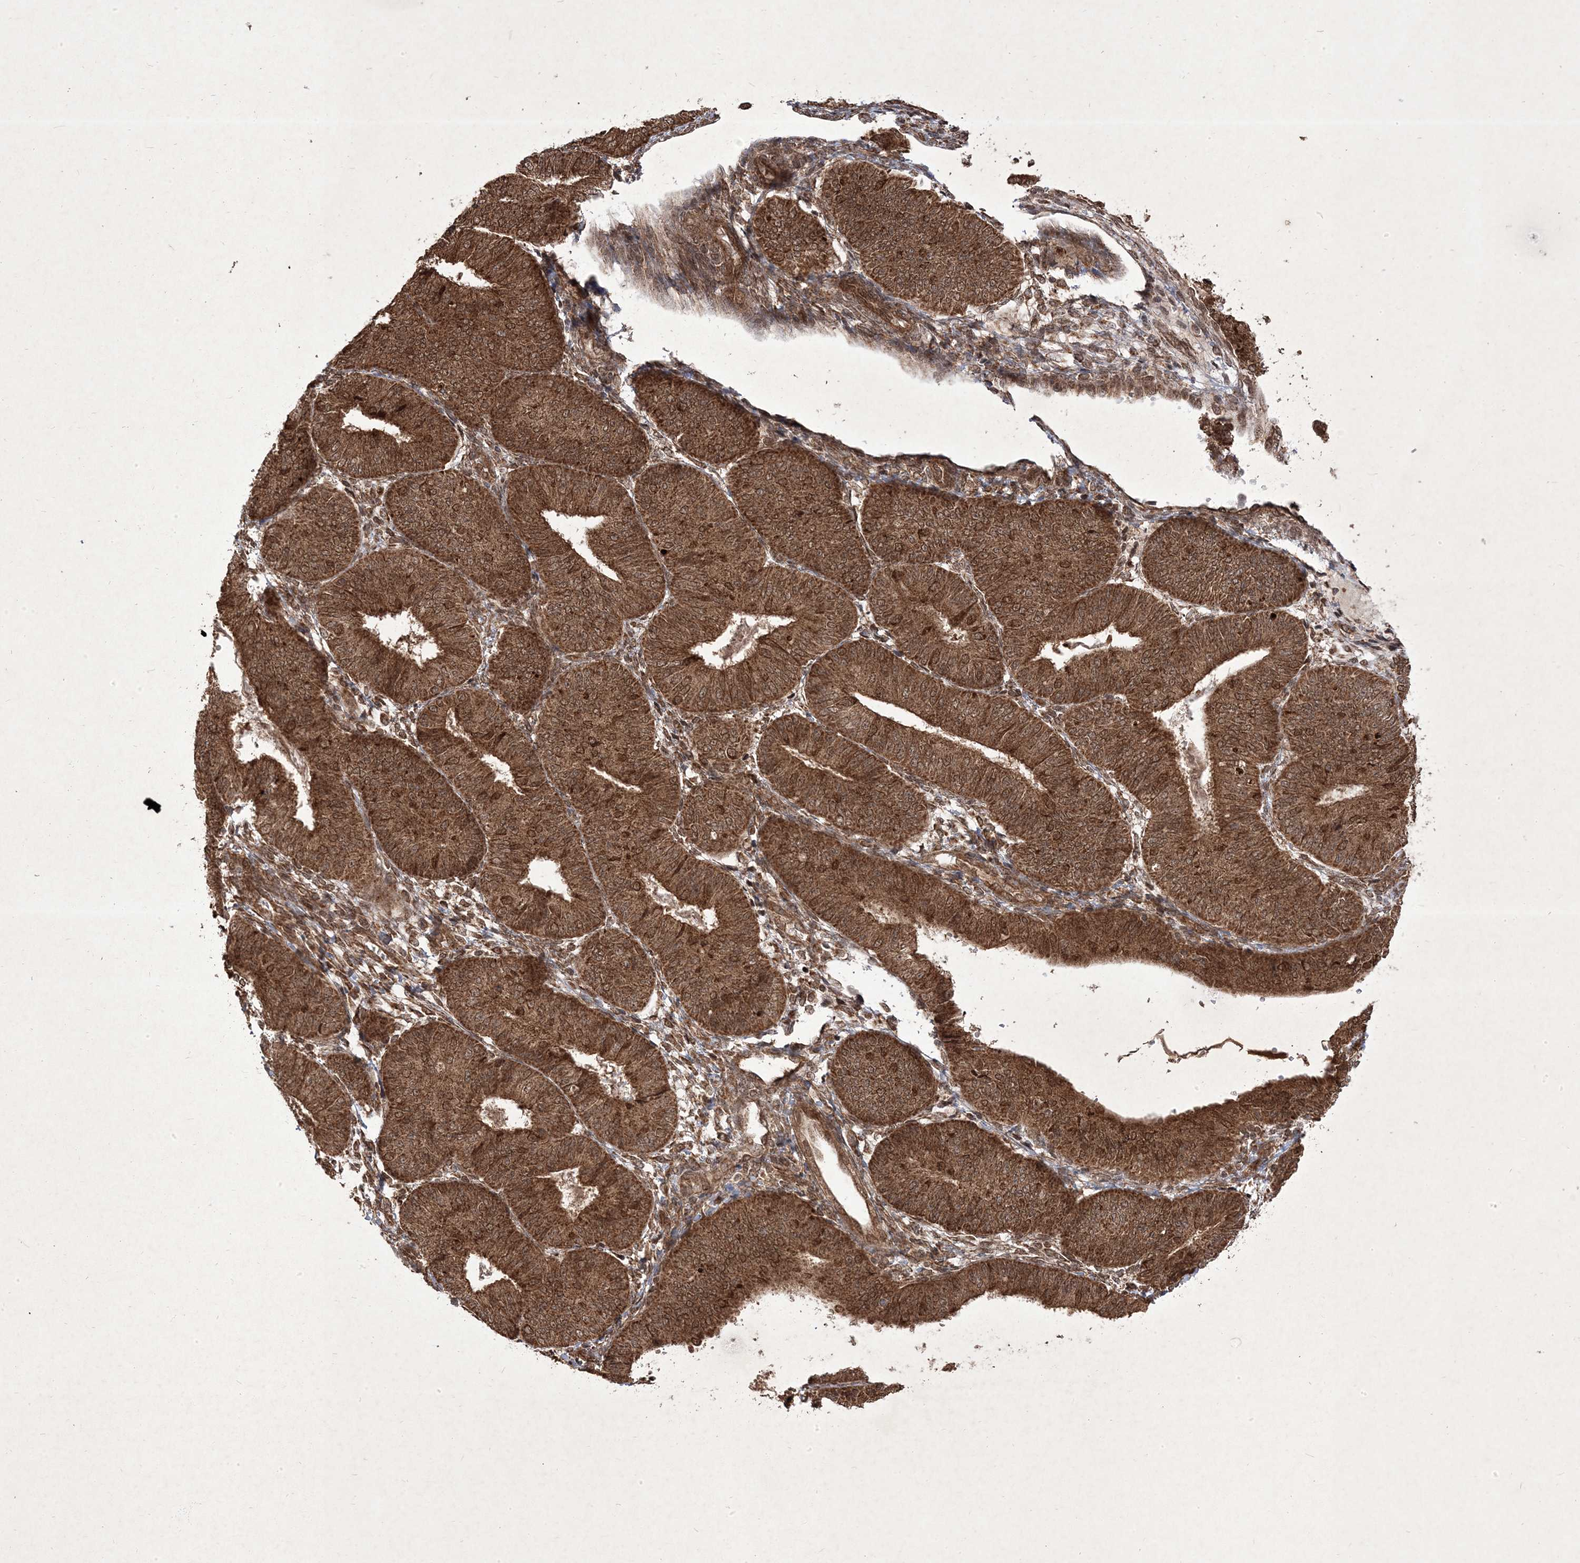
{"staining": {"intensity": "strong", "quantity": ">75%", "location": "cytoplasmic/membranous,nuclear"}, "tissue": "endometrial cancer", "cell_type": "Tumor cells", "image_type": "cancer", "snomed": [{"axis": "morphology", "description": "Adenocarcinoma, NOS"}, {"axis": "topography", "description": "Endometrium"}], "caption": "Brown immunohistochemical staining in endometrial cancer demonstrates strong cytoplasmic/membranous and nuclear expression in about >75% of tumor cells.", "gene": "PLEKHM2", "patient": {"sex": "female", "age": 58}}